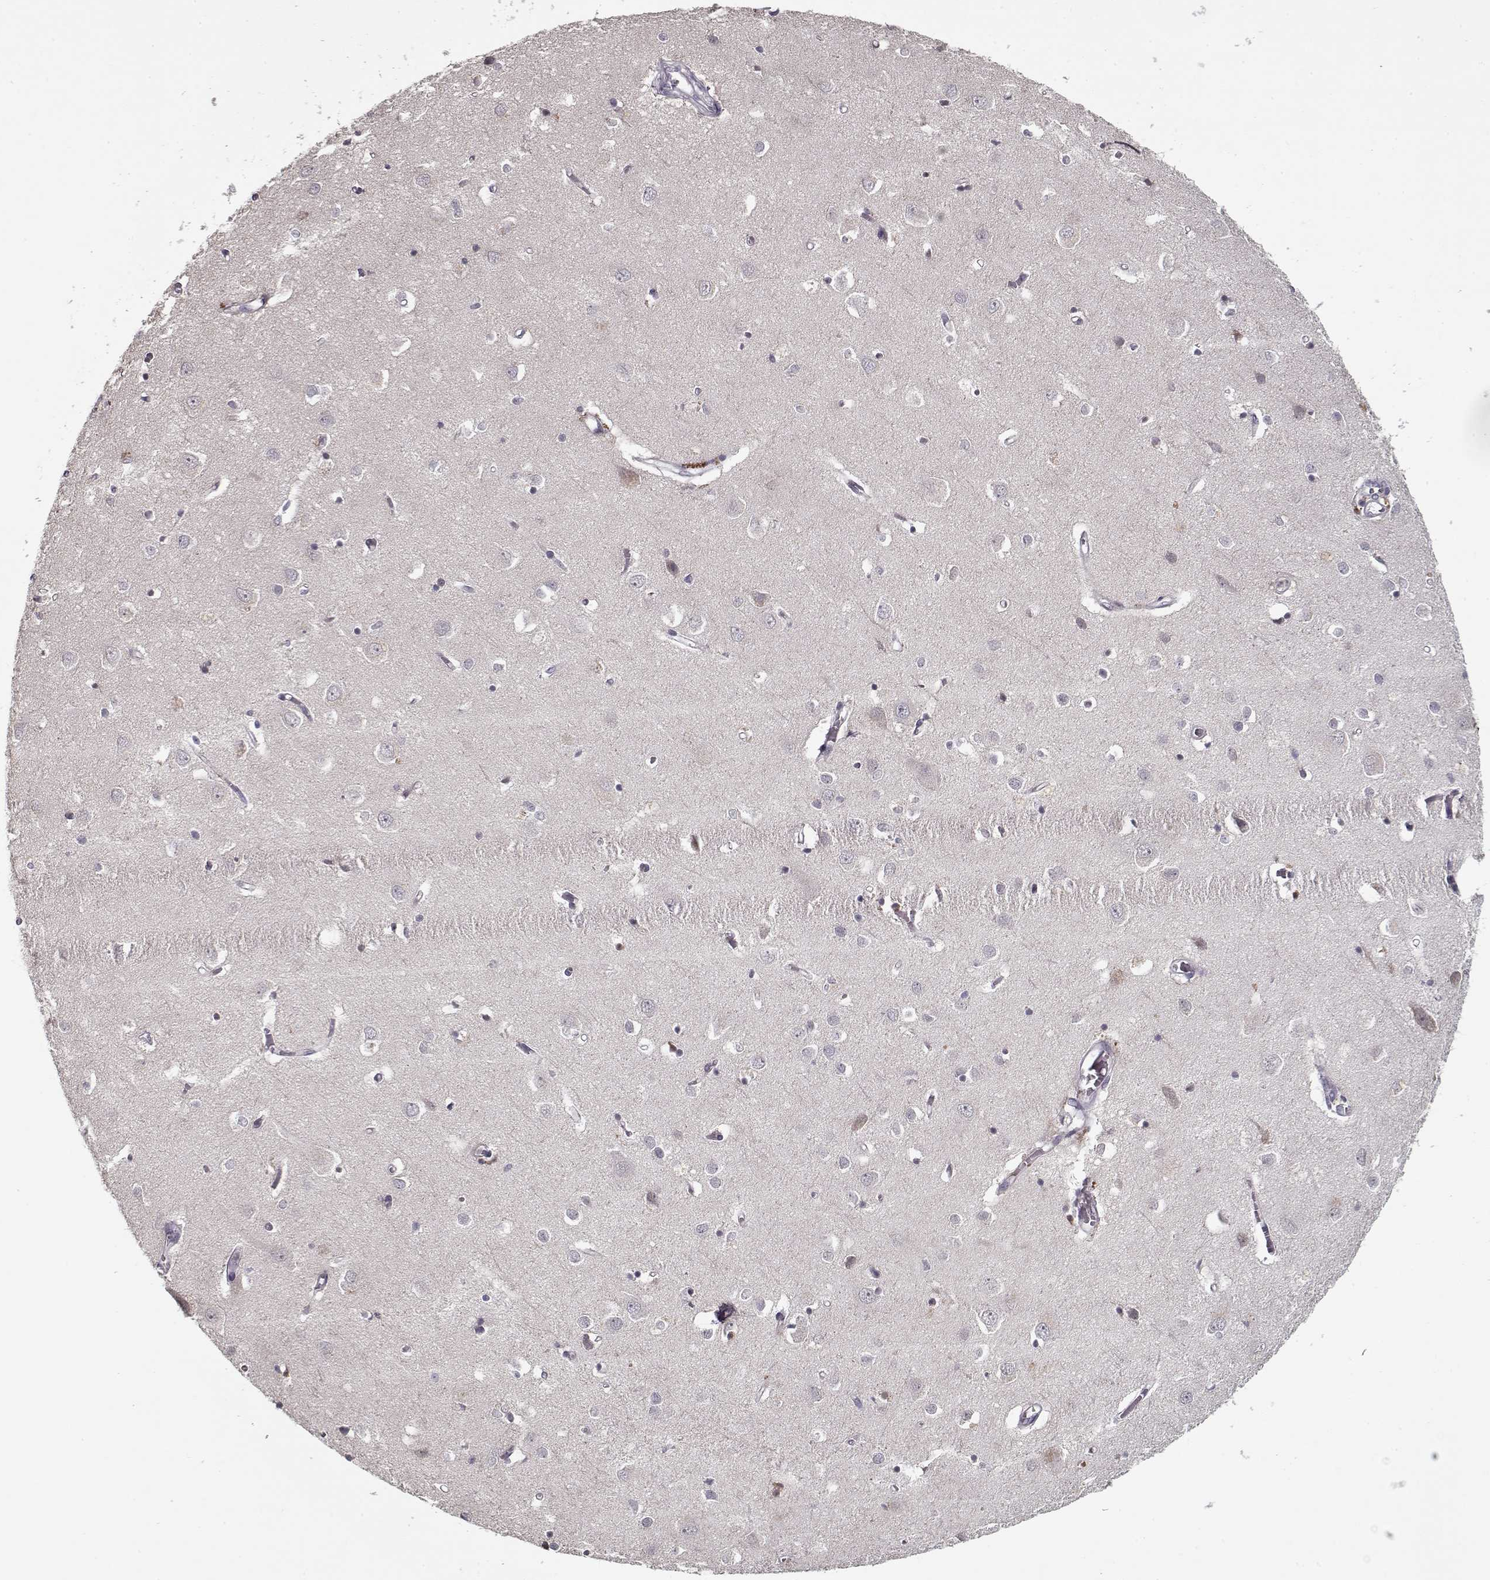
{"staining": {"intensity": "negative", "quantity": "none", "location": "none"}, "tissue": "cerebral cortex", "cell_type": "Endothelial cells", "image_type": "normal", "snomed": [{"axis": "morphology", "description": "Normal tissue, NOS"}, {"axis": "topography", "description": "Cerebral cortex"}], "caption": "This image is of normal cerebral cortex stained with IHC to label a protein in brown with the nuclei are counter-stained blue. There is no positivity in endothelial cells. (Brightfield microscopy of DAB immunohistochemistry at high magnification).", "gene": "AFM", "patient": {"sex": "male", "age": 70}}